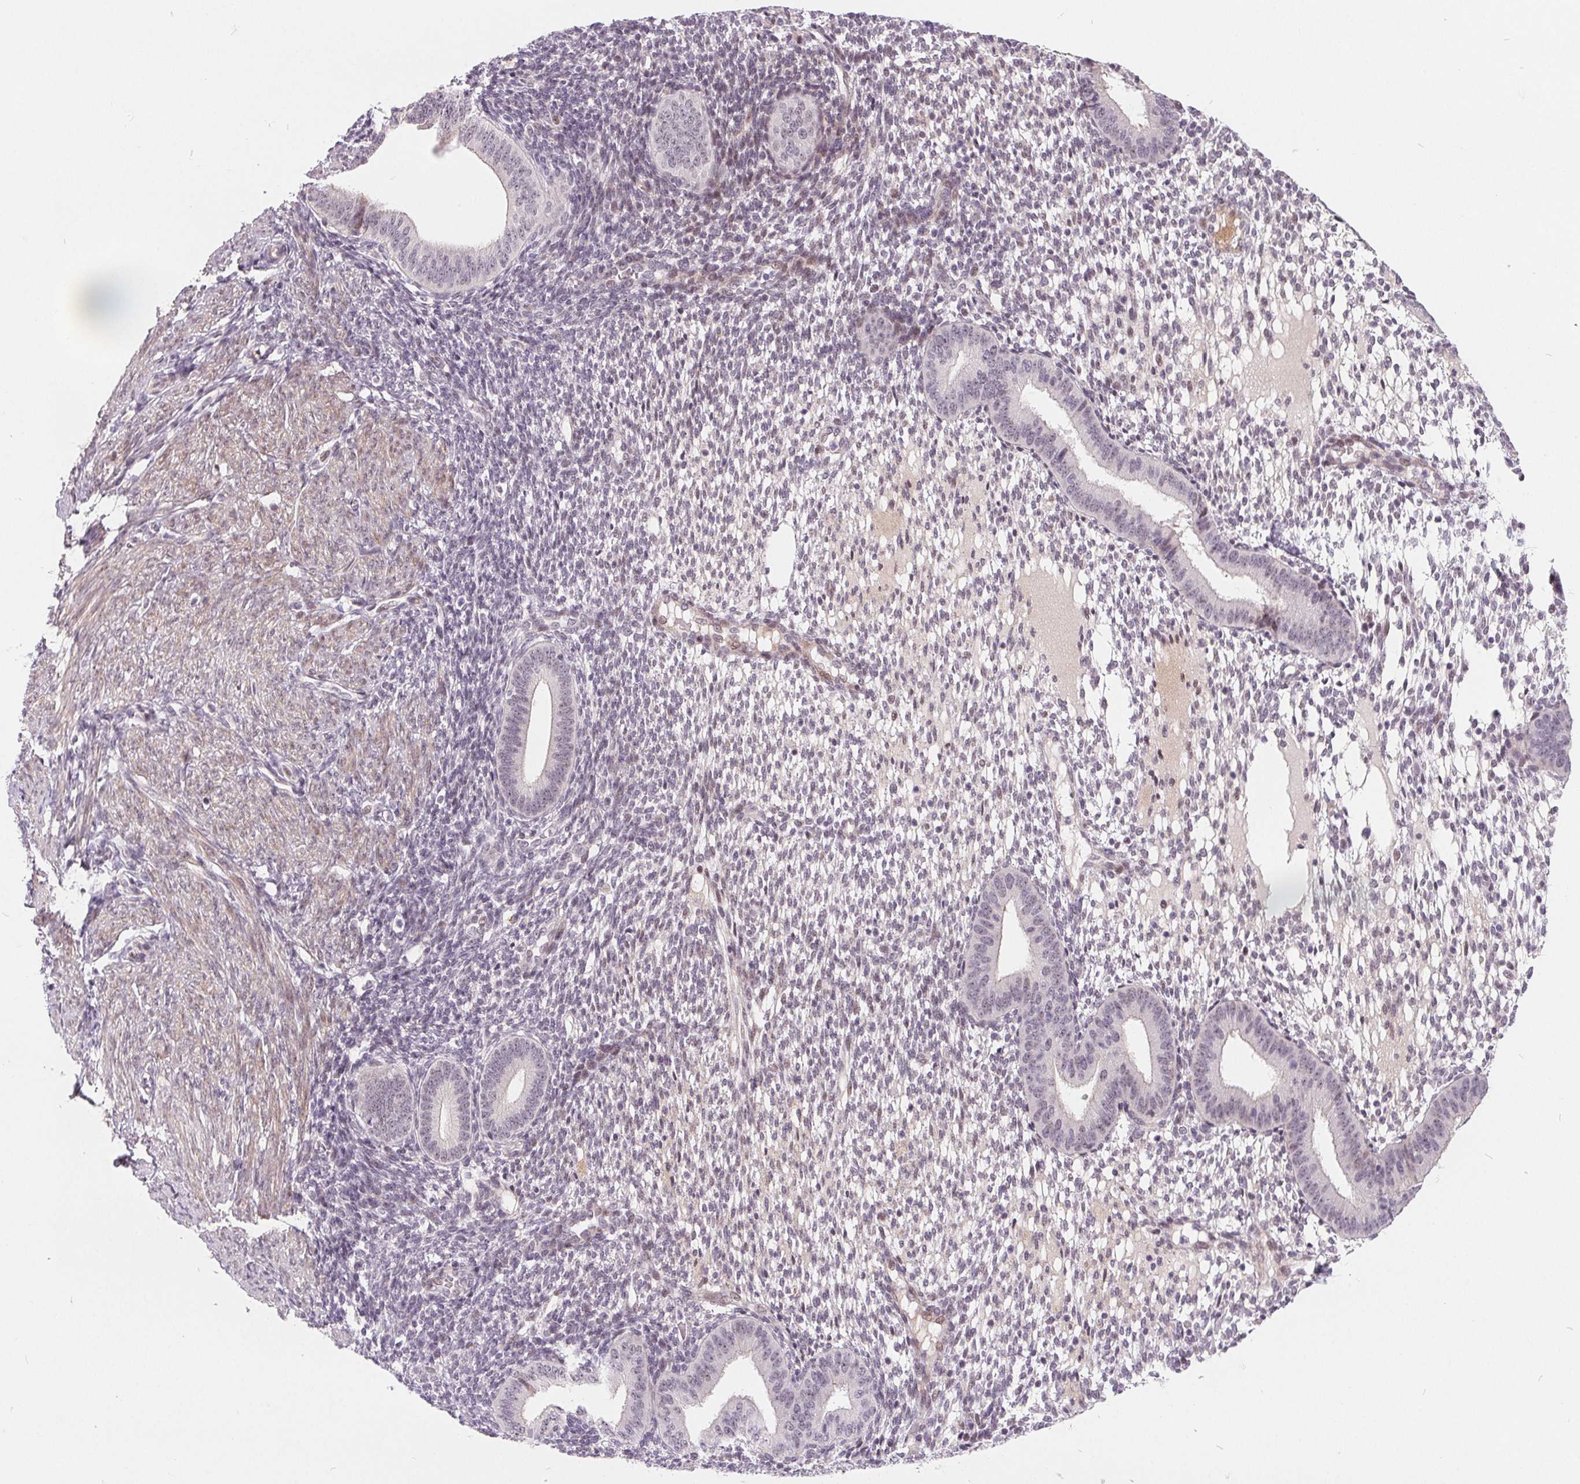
{"staining": {"intensity": "weak", "quantity": "<25%", "location": "nuclear"}, "tissue": "endometrium", "cell_type": "Cells in endometrial stroma", "image_type": "normal", "snomed": [{"axis": "morphology", "description": "Normal tissue, NOS"}, {"axis": "topography", "description": "Endometrium"}], "caption": "DAB immunohistochemical staining of unremarkable human endometrium exhibits no significant positivity in cells in endometrial stroma.", "gene": "NRG2", "patient": {"sex": "female", "age": 40}}